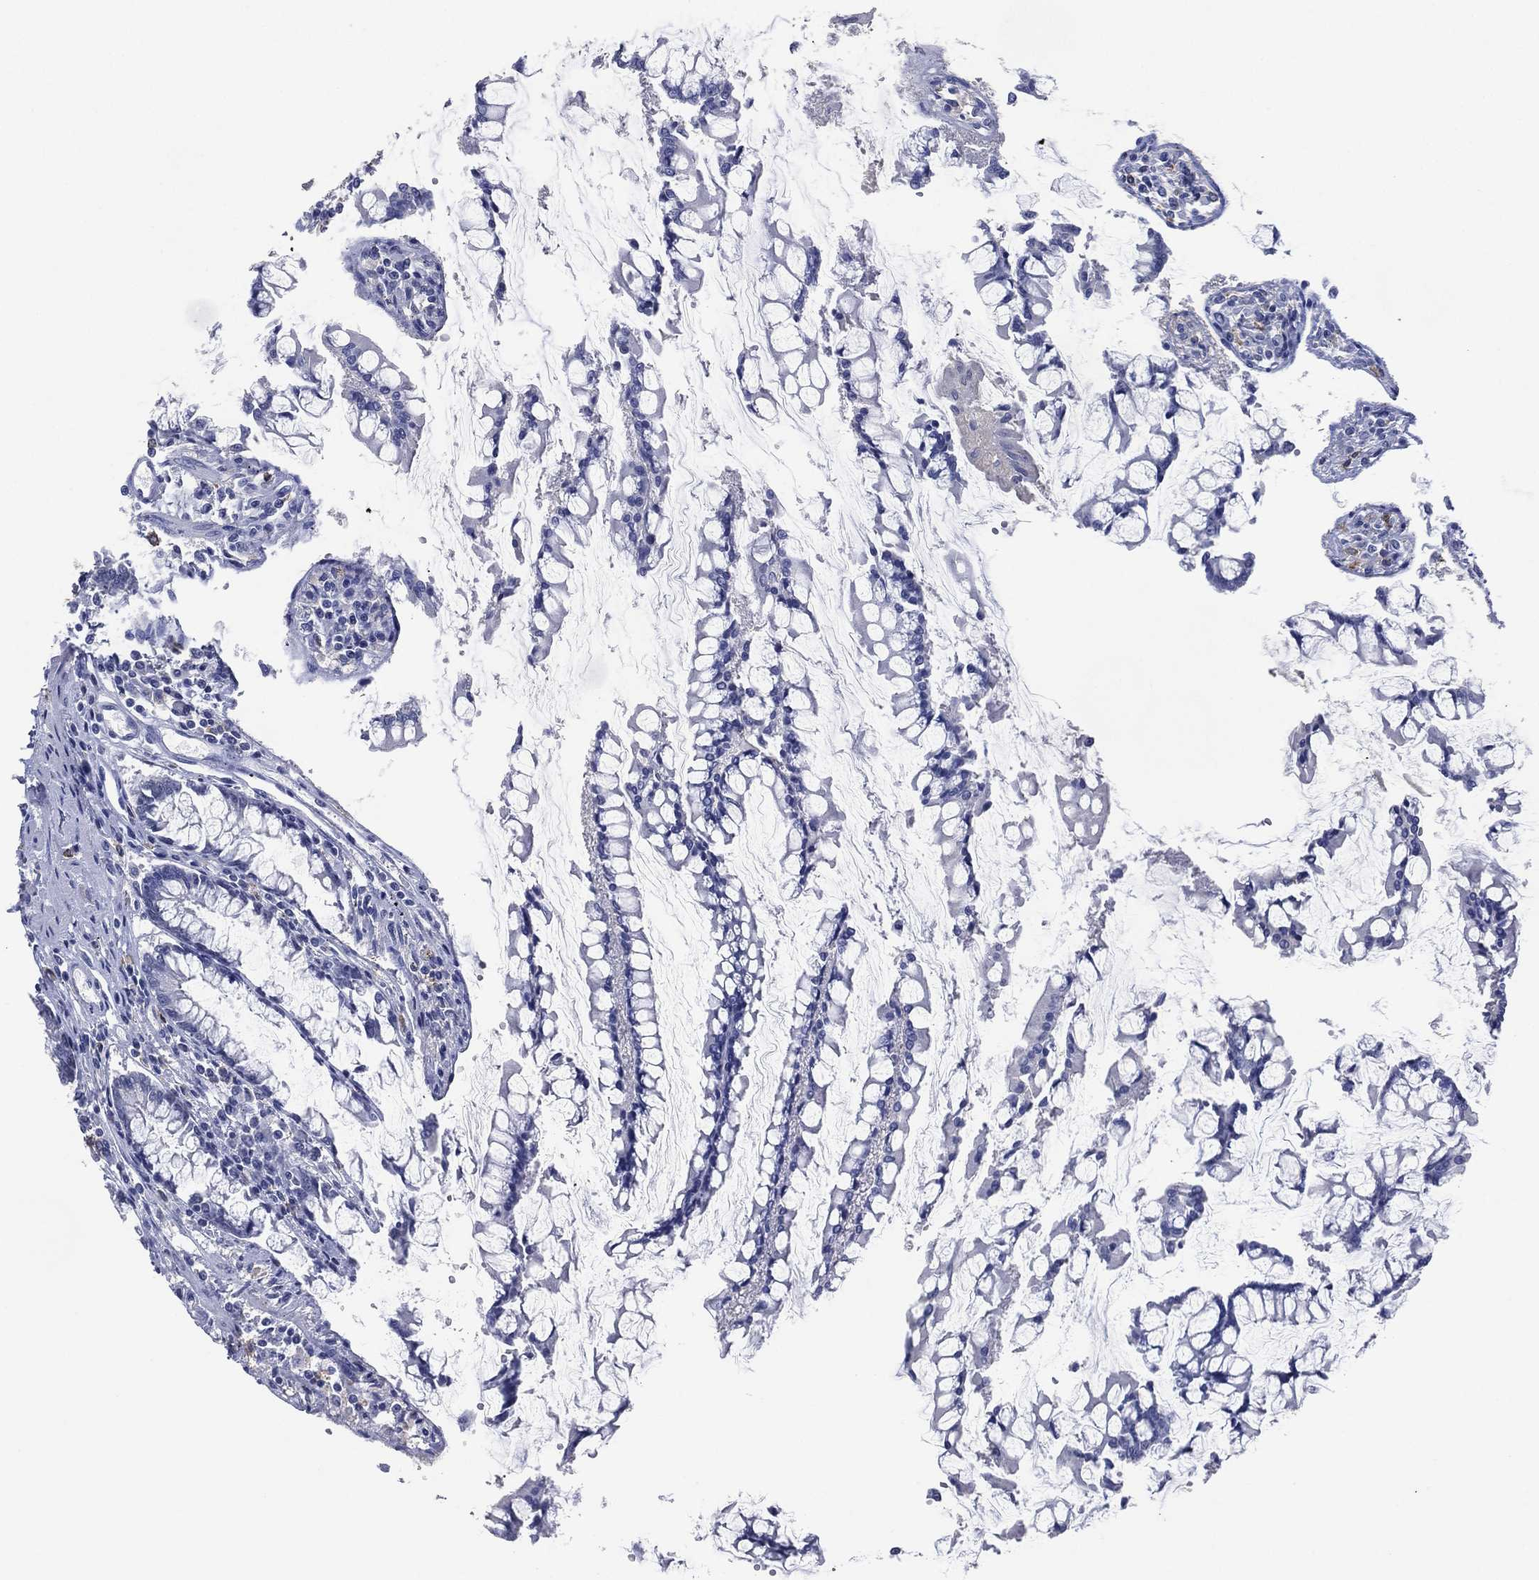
{"staining": {"intensity": "negative", "quantity": "none", "location": "none"}, "tissue": "carcinoid", "cell_type": "Tumor cells", "image_type": "cancer", "snomed": [{"axis": "morphology", "description": "Carcinoid, malignant, NOS"}, {"axis": "topography", "description": "Small intestine"}], "caption": "The immunohistochemistry (IHC) image has no significant staining in tumor cells of carcinoid tissue.", "gene": "FSCN2", "patient": {"sex": "female", "age": 65}}